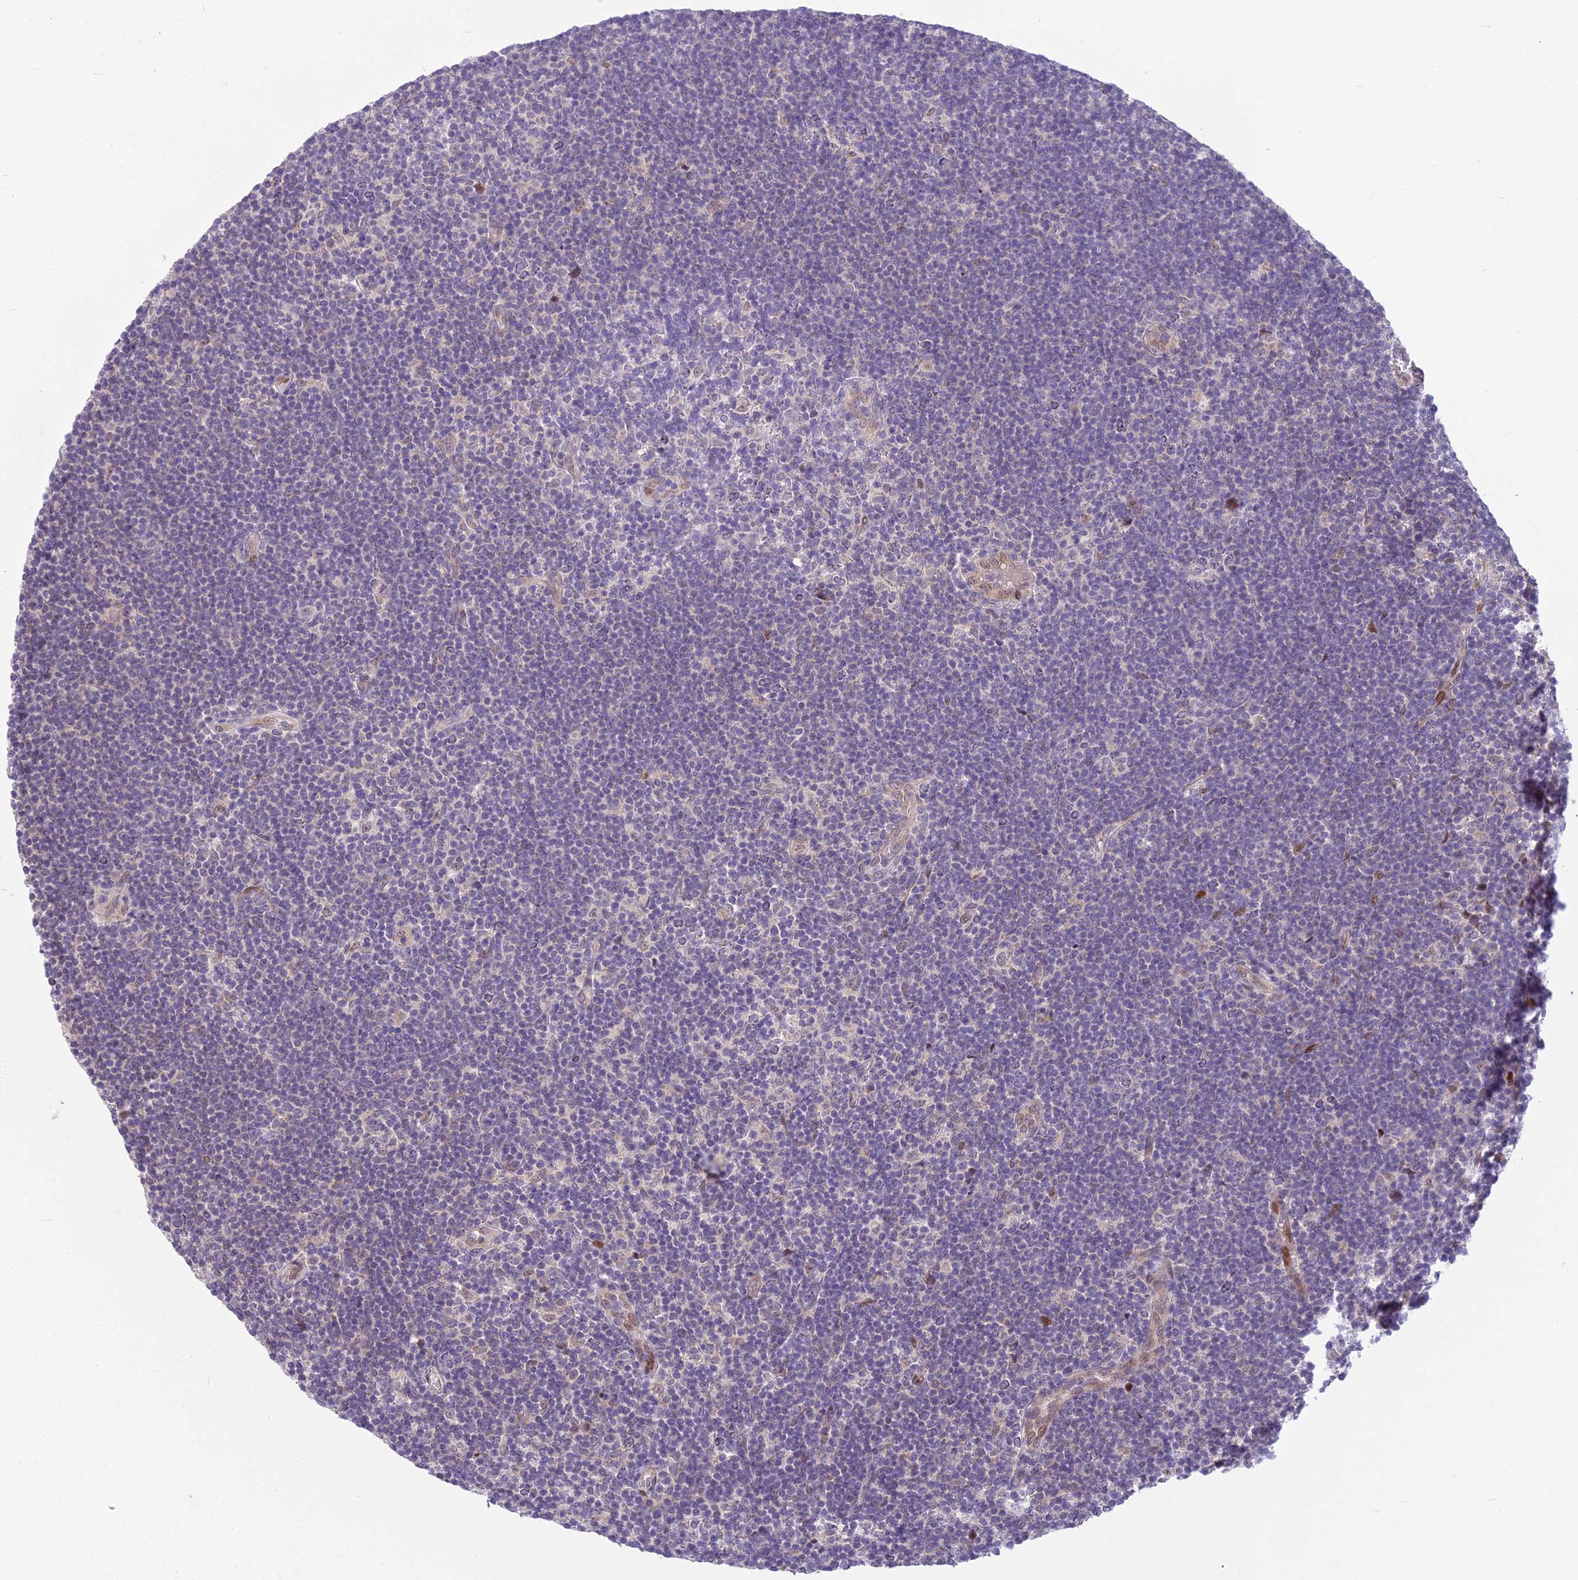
{"staining": {"intensity": "negative", "quantity": "none", "location": "none"}, "tissue": "lymphoma", "cell_type": "Tumor cells", "image_type": "cancer", "snomed": [{"axis": "morphology", "description": "Hodgkin's disease, NOS"}, {"axis": "topography", "description": "Lymph node"}], "caption": "Immunohistochemistry histopathology image of neoplastic tissue: human Hodgkin's disease stained with DAB (3,3'-diaminobenzidine) shows no significant protein staining in tumor cells.", "gene": "AP1M1", "patient": {"sex": "female", "age": 57}}